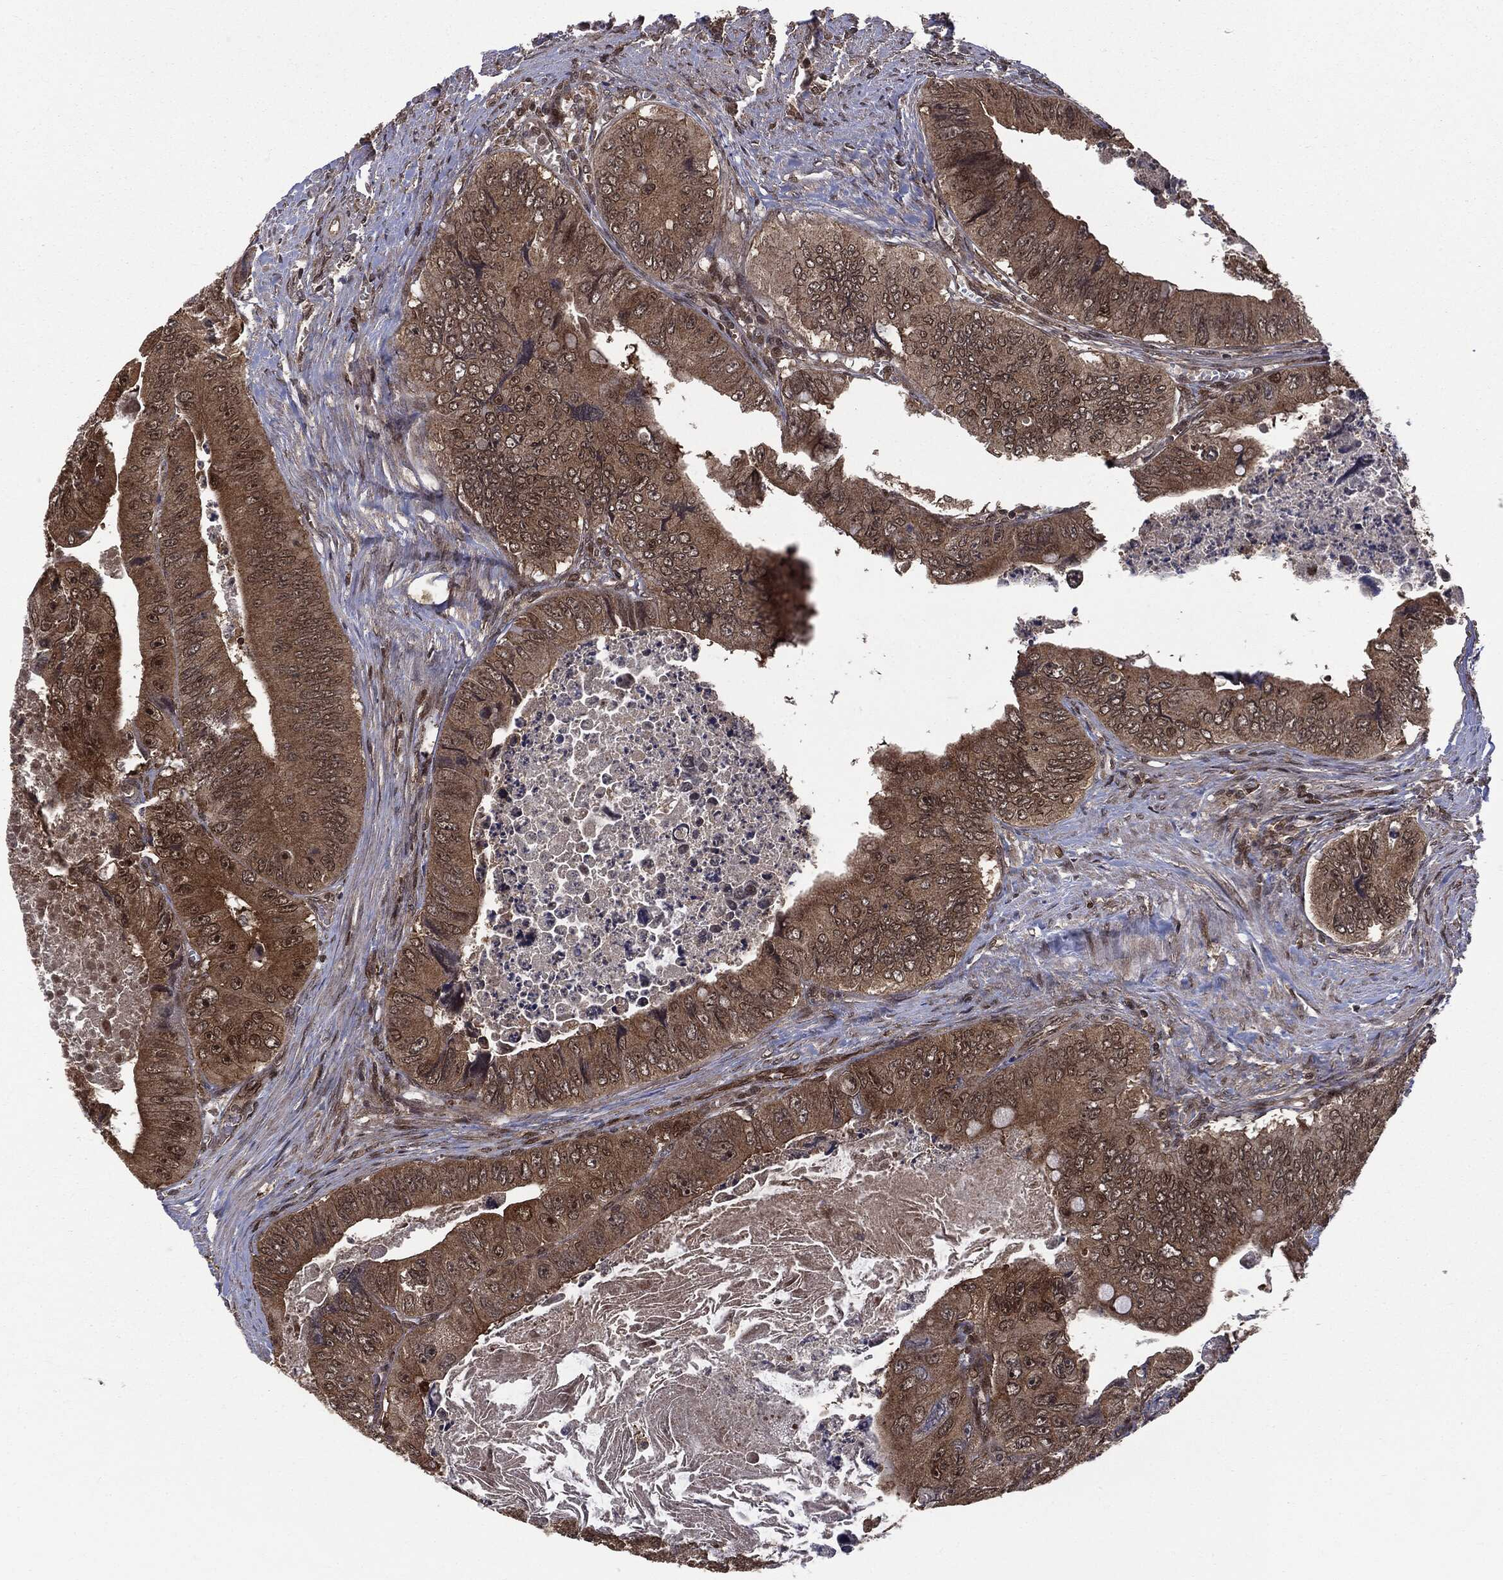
{"staining": {"intensity": "weak", "quantity": ">75%", "location": "cytoplasmic/membranous,nuclear"}, "tissue": "colorectal cancer", "cell_type": "Tumor cells", "image_type": "cancer", "snomed": [{"axis": "morphology", "description": "Adenocarcinoma, NOS"}, {"axis": "topography", "description": "Colon"}], "caption": "An image showing weak cytoplasmic/membranous and nuclear expression in about >75% of tumor cells in colorectal adenocarcinoma, as visualized by brown immunohistochemical staining.", "gene": "PTPA", "patient": {"sex": "female", "age": 84}}